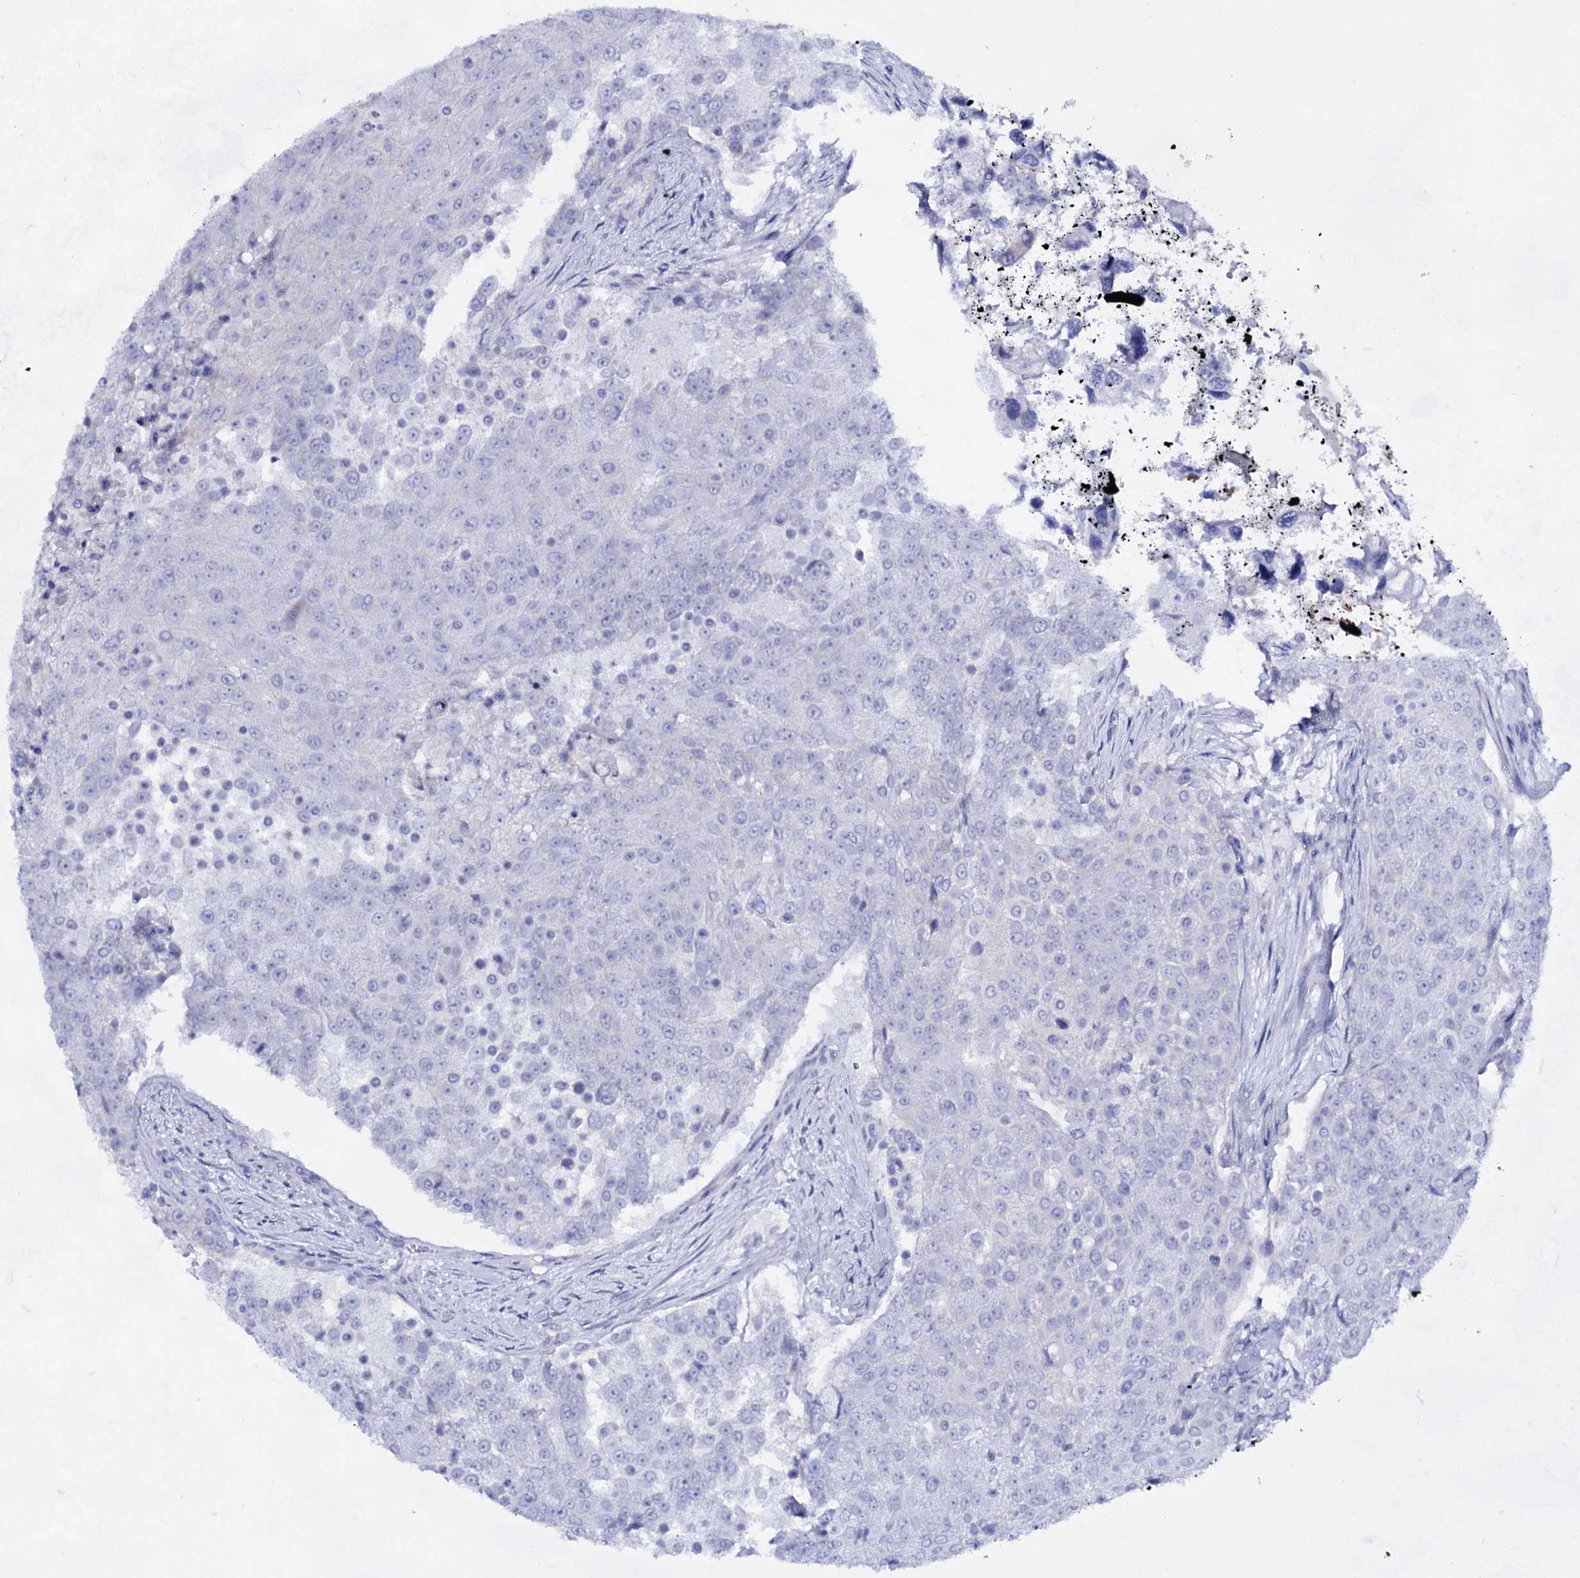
{"staining": {"intensity": "negative", "quantity": "none", "location": "none"}, "tissue": "urothelial cancer", "cell_type": "Tumor cells", "image_type": "cancer", "snomed": [{"axis": "morphology", "description": "Urothelial carcinoma, High grade"}, {"axis": "topography", "description": "Urinary bladder"}], "caption": "High power microscopy image of an IHC micrograph of urothelial carcinoma (high-grade), revealing no significant expression in tumor cells.", "gene": "PLIN1", "patient": {"sex": "female", "age": 63}}